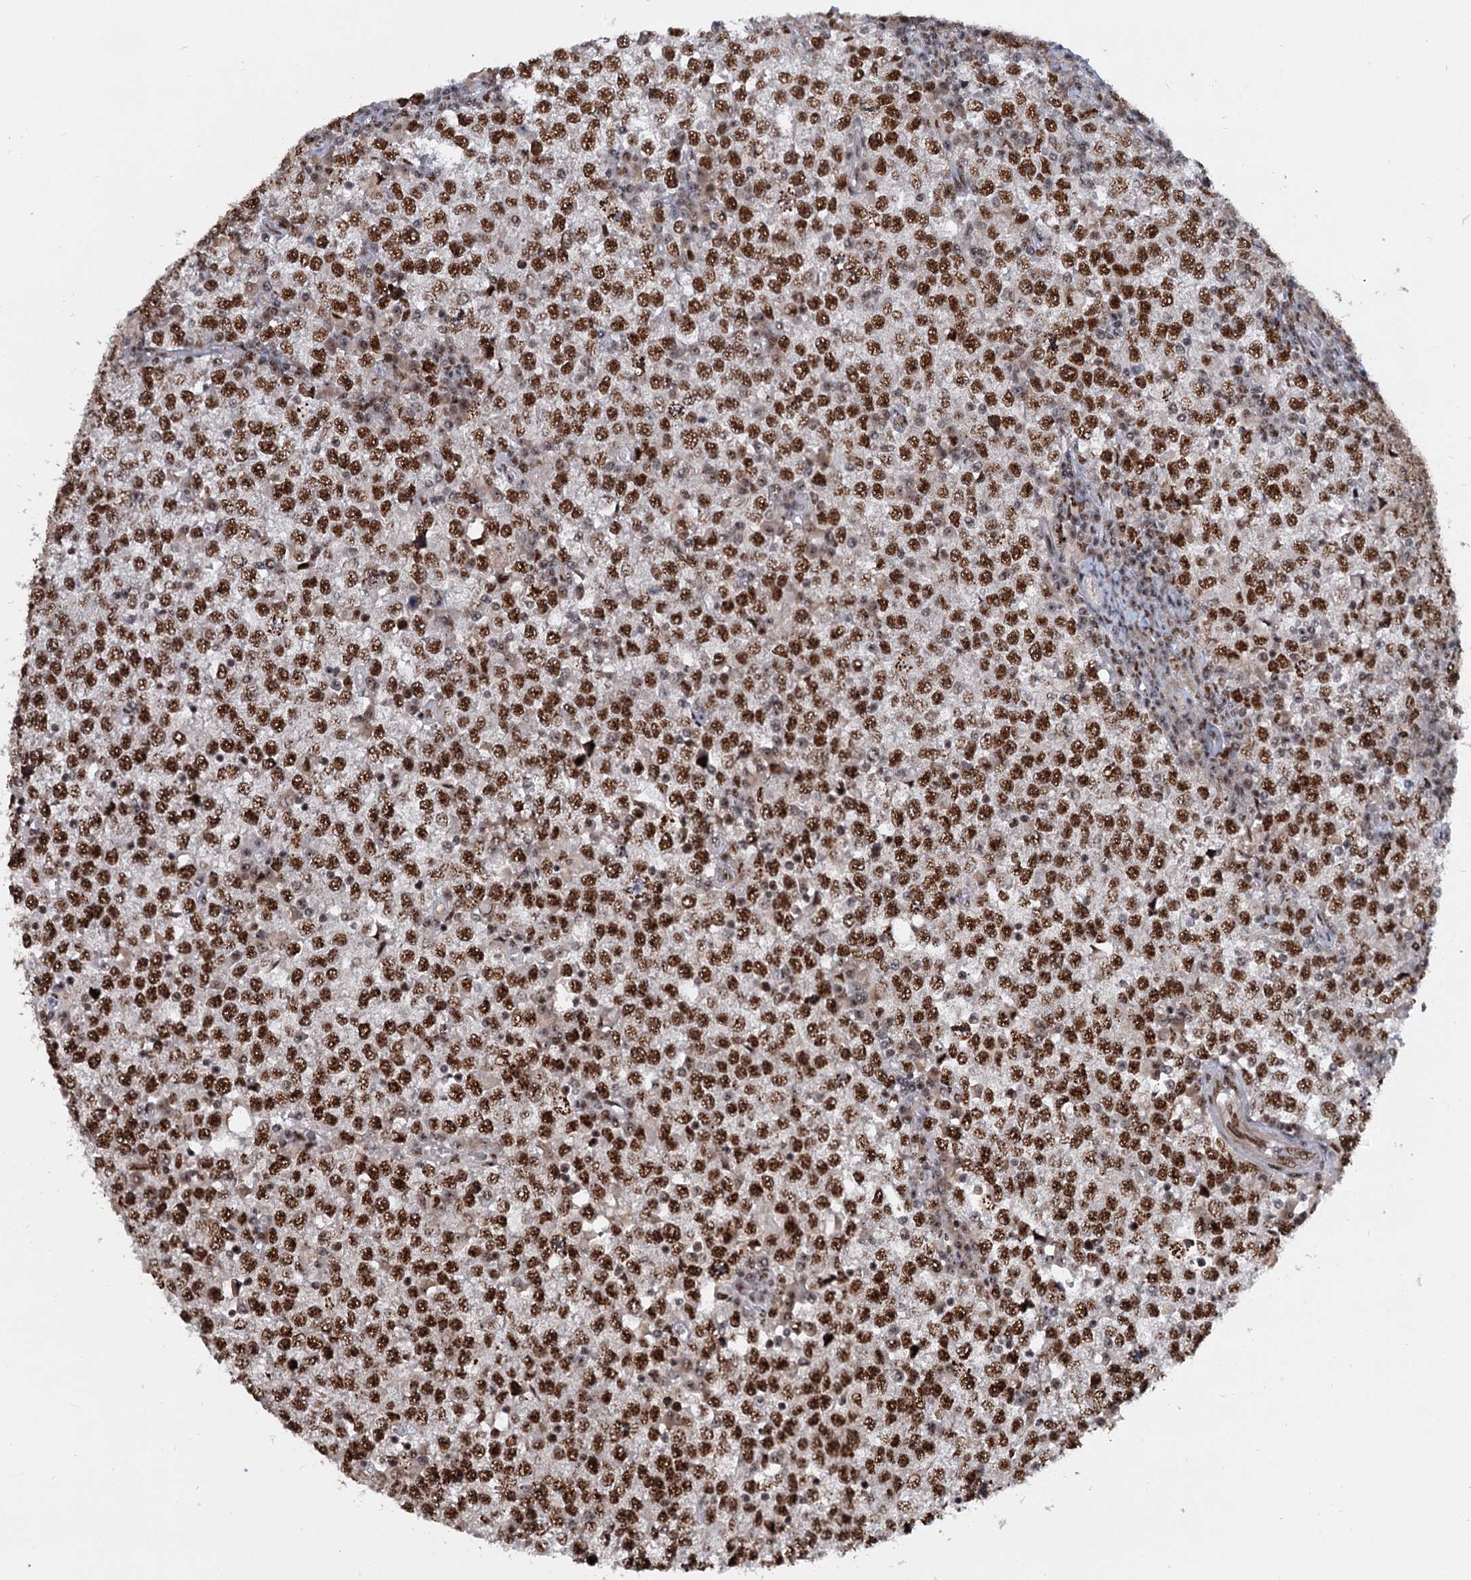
{"staining": {"intensity": "strong", "quantity": ">75%", "location": "nuclear"}, "tissue": "testis cancer", "cell_type": "Tumor cells", "image_type": "cancer", "snomed": [{"axis": "morphology", "description": "Seminoma, NOS"}, {"axis": "topography", "description": "Testis"}], "caption": "IHC of human testis cancer (seminoma) displays high levels of strong nuclear expression in about >75% of tumor cells.", "gene": "WBP4", "patient": {"sex": "male", "age": 65}}